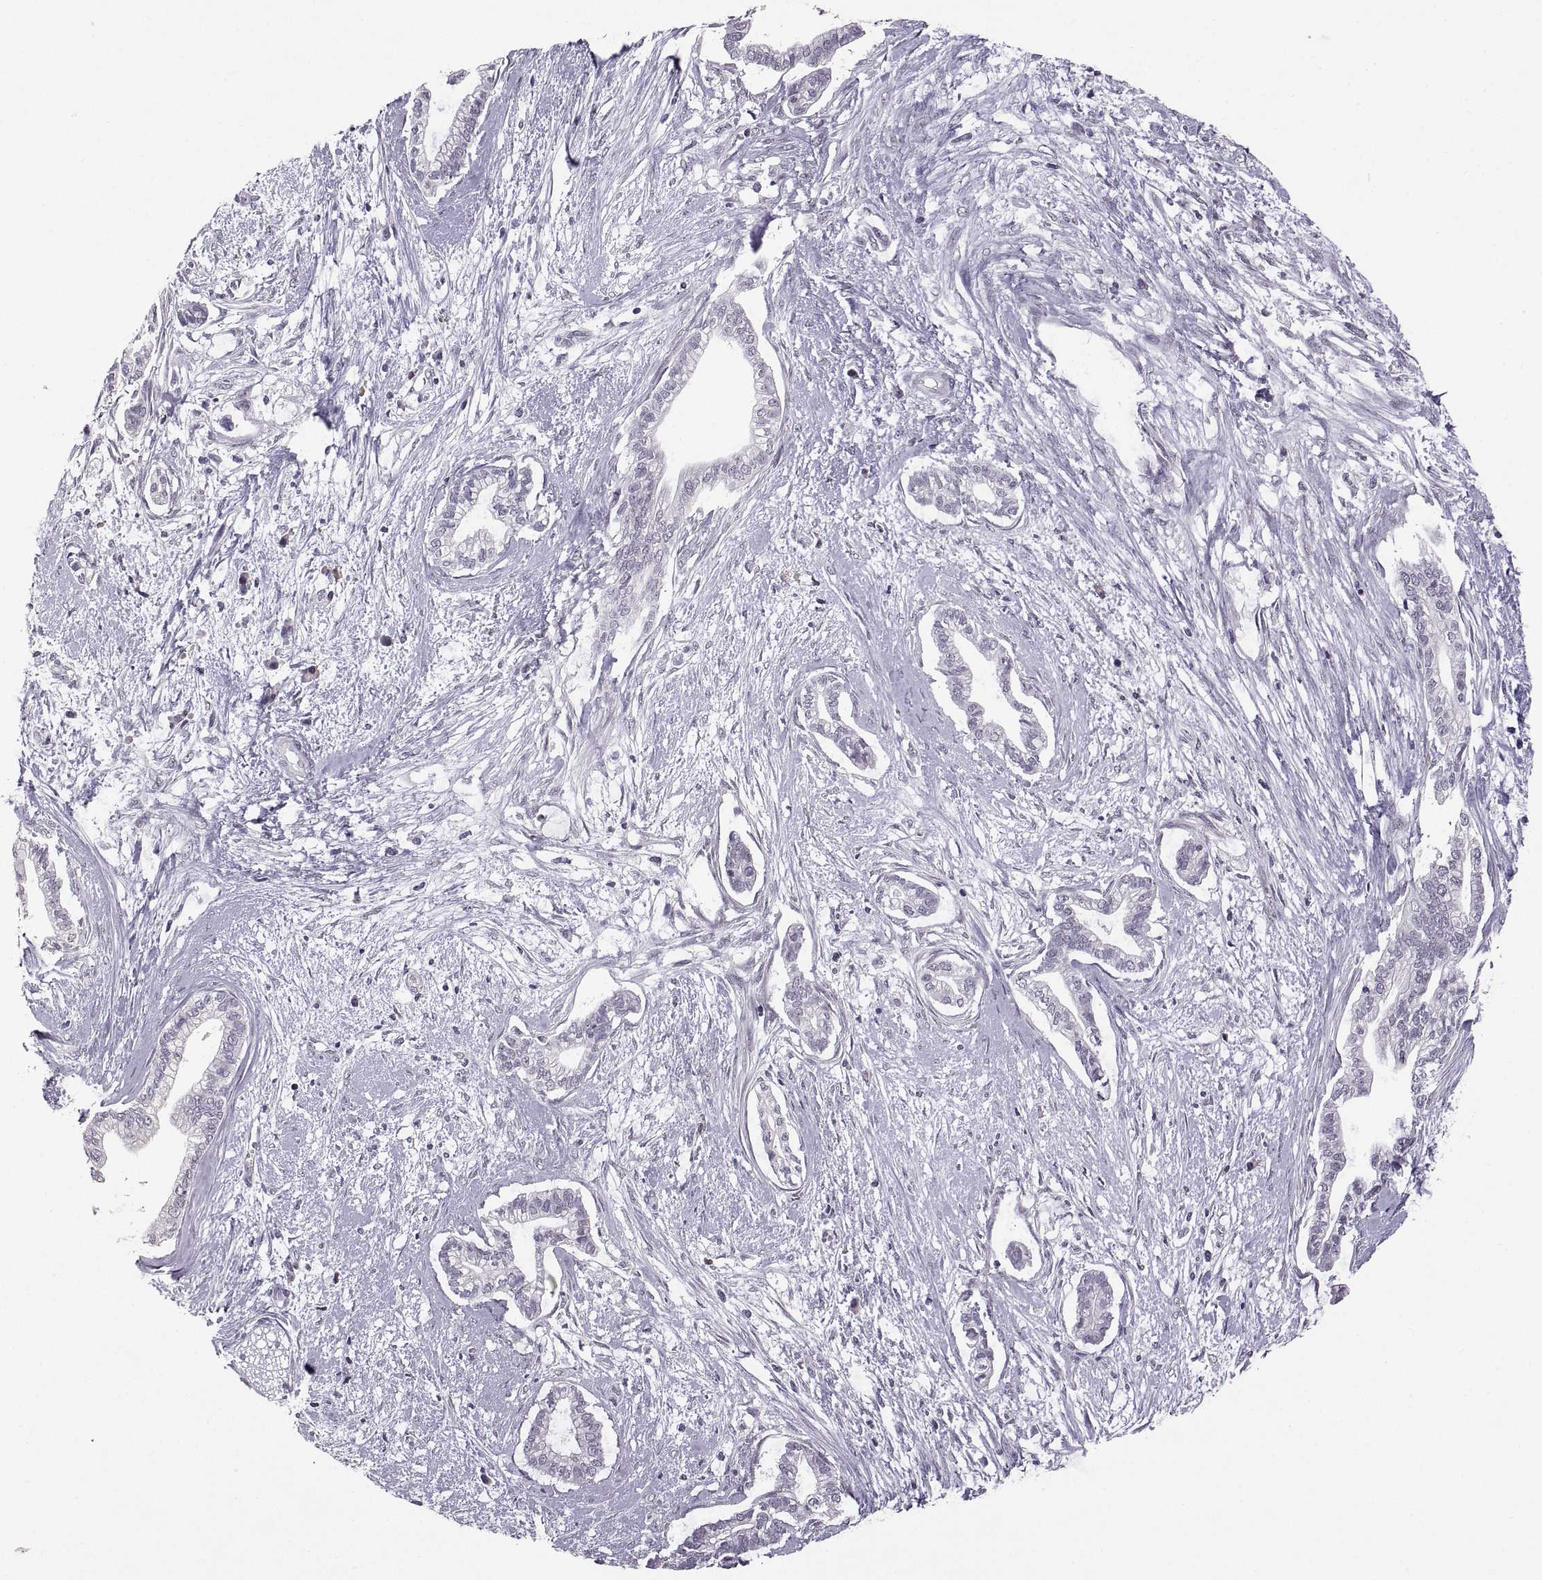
{"staining": {"intensity": "negative", "quantity": "none", "location": "none"}, "tissue": "cervical cancer", "cell_type": "Tumor cells", "image_type": "cancer", "snomed": [{"axis": "morphology", "description": "Adenocarcinoma, NOS"}, {"axis": "topography", "description": "Cervix"}], "caption": "DAB (3,3'-diaminobenzidine) immunohistochemical staining of human adenocarcinoma (cervical) demonstrates no significant staining in tumor cells.", "gene": "NEK2", "patient": {"sex": "female", "age": 62}}